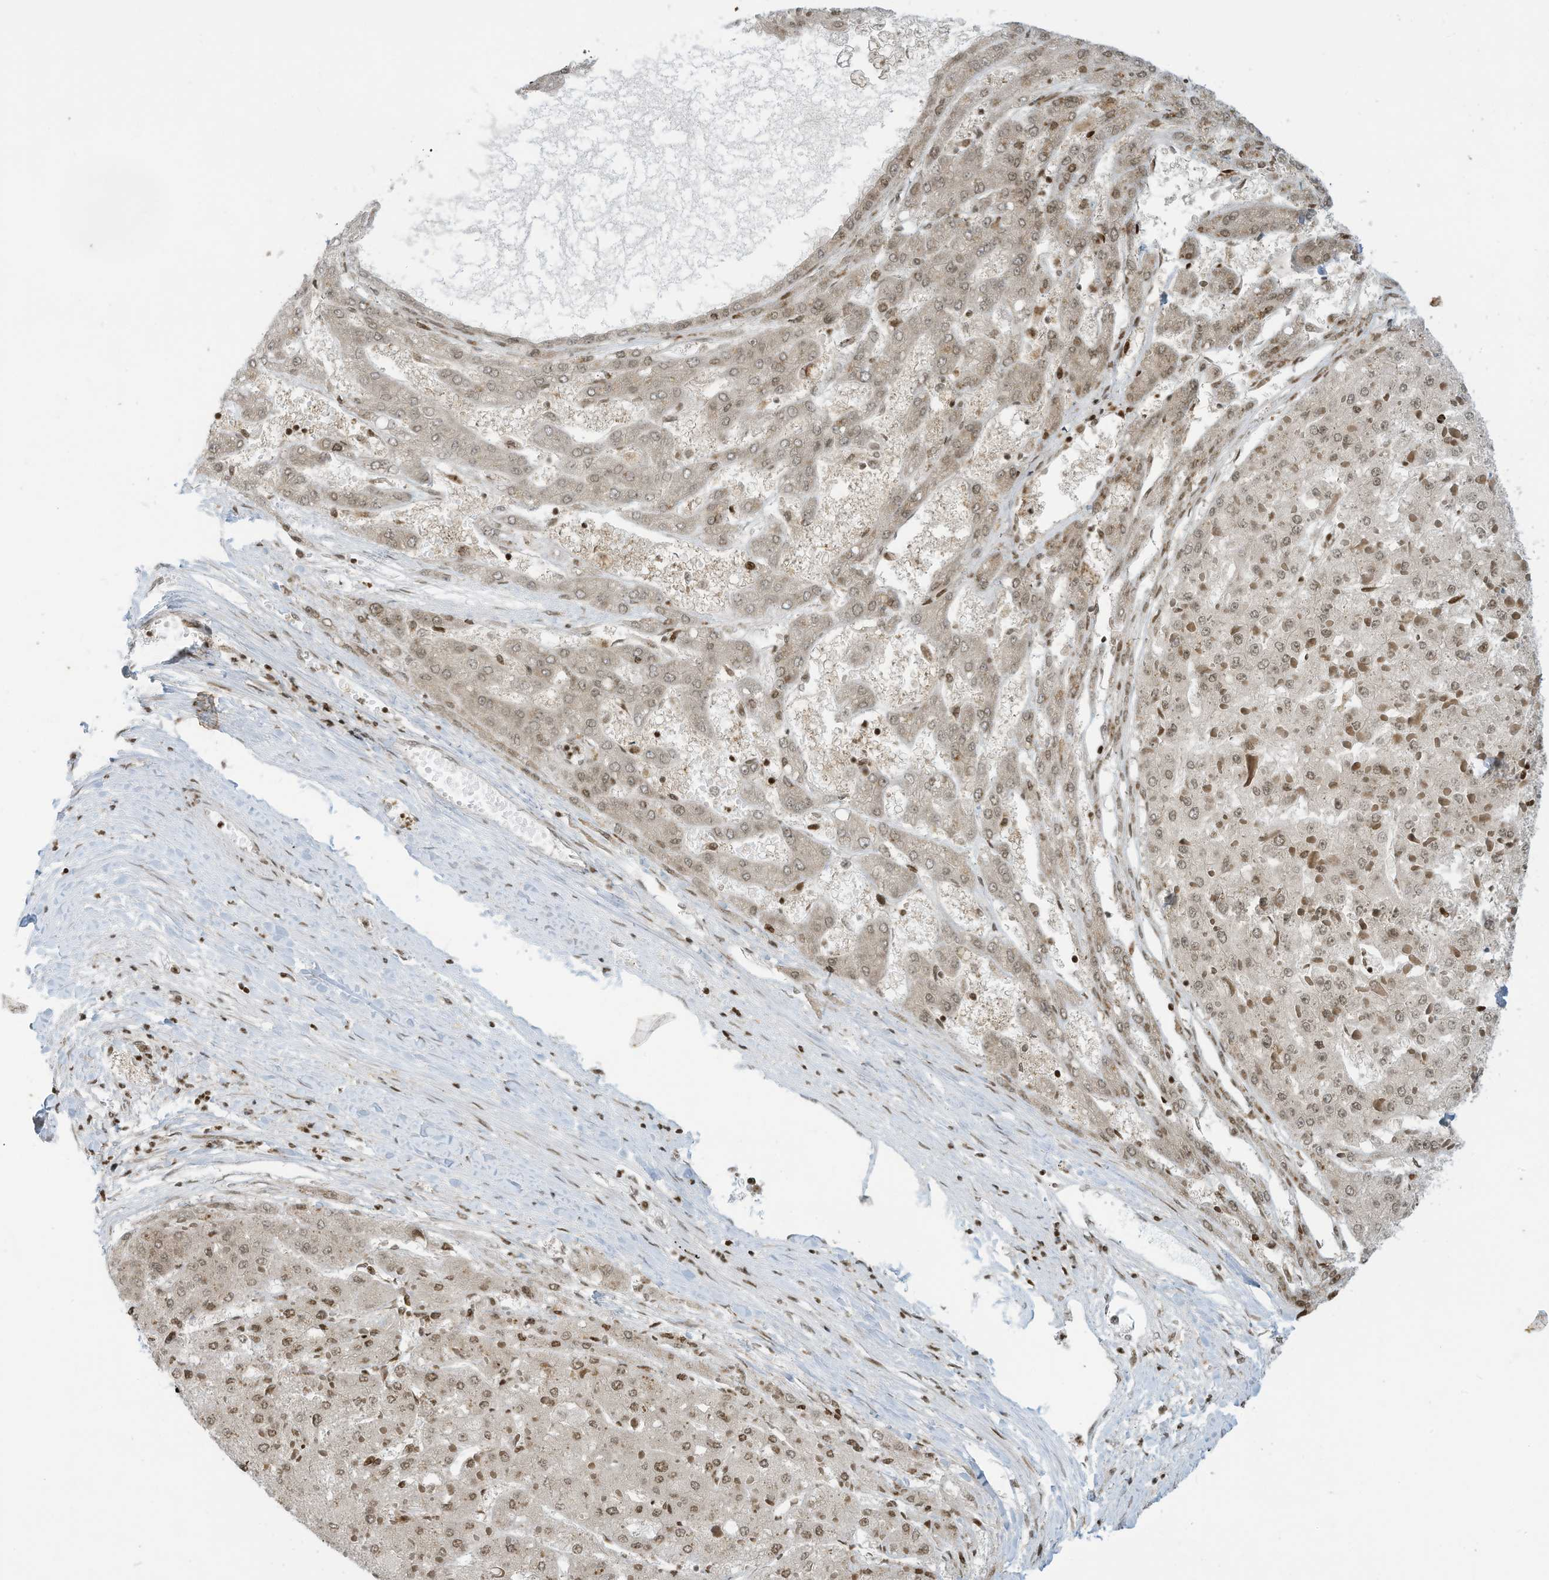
{"staining": {"intensity": "moderate", "quantity": "25%-75%", "location": "cytoplasmic/membranous,nuclear"}, "tissue": "liver cancer", "cell_type": "Tumor cells", "image_type": "cancer", "snomed": [{"axis": "morphology", "description": "Carcinoma, Hepatocellular, NOS"}, {"axis": "topography", "description": "Liver"}], "caption": "Protein staining demonstrates moderate cytoplasmic/membranous and nuclear expression in about 25%-75% of tumor cells in liver hepatocellular carcinoma.", "gene": "ADI1", "patient": {"sex": "female", "age": 73}}